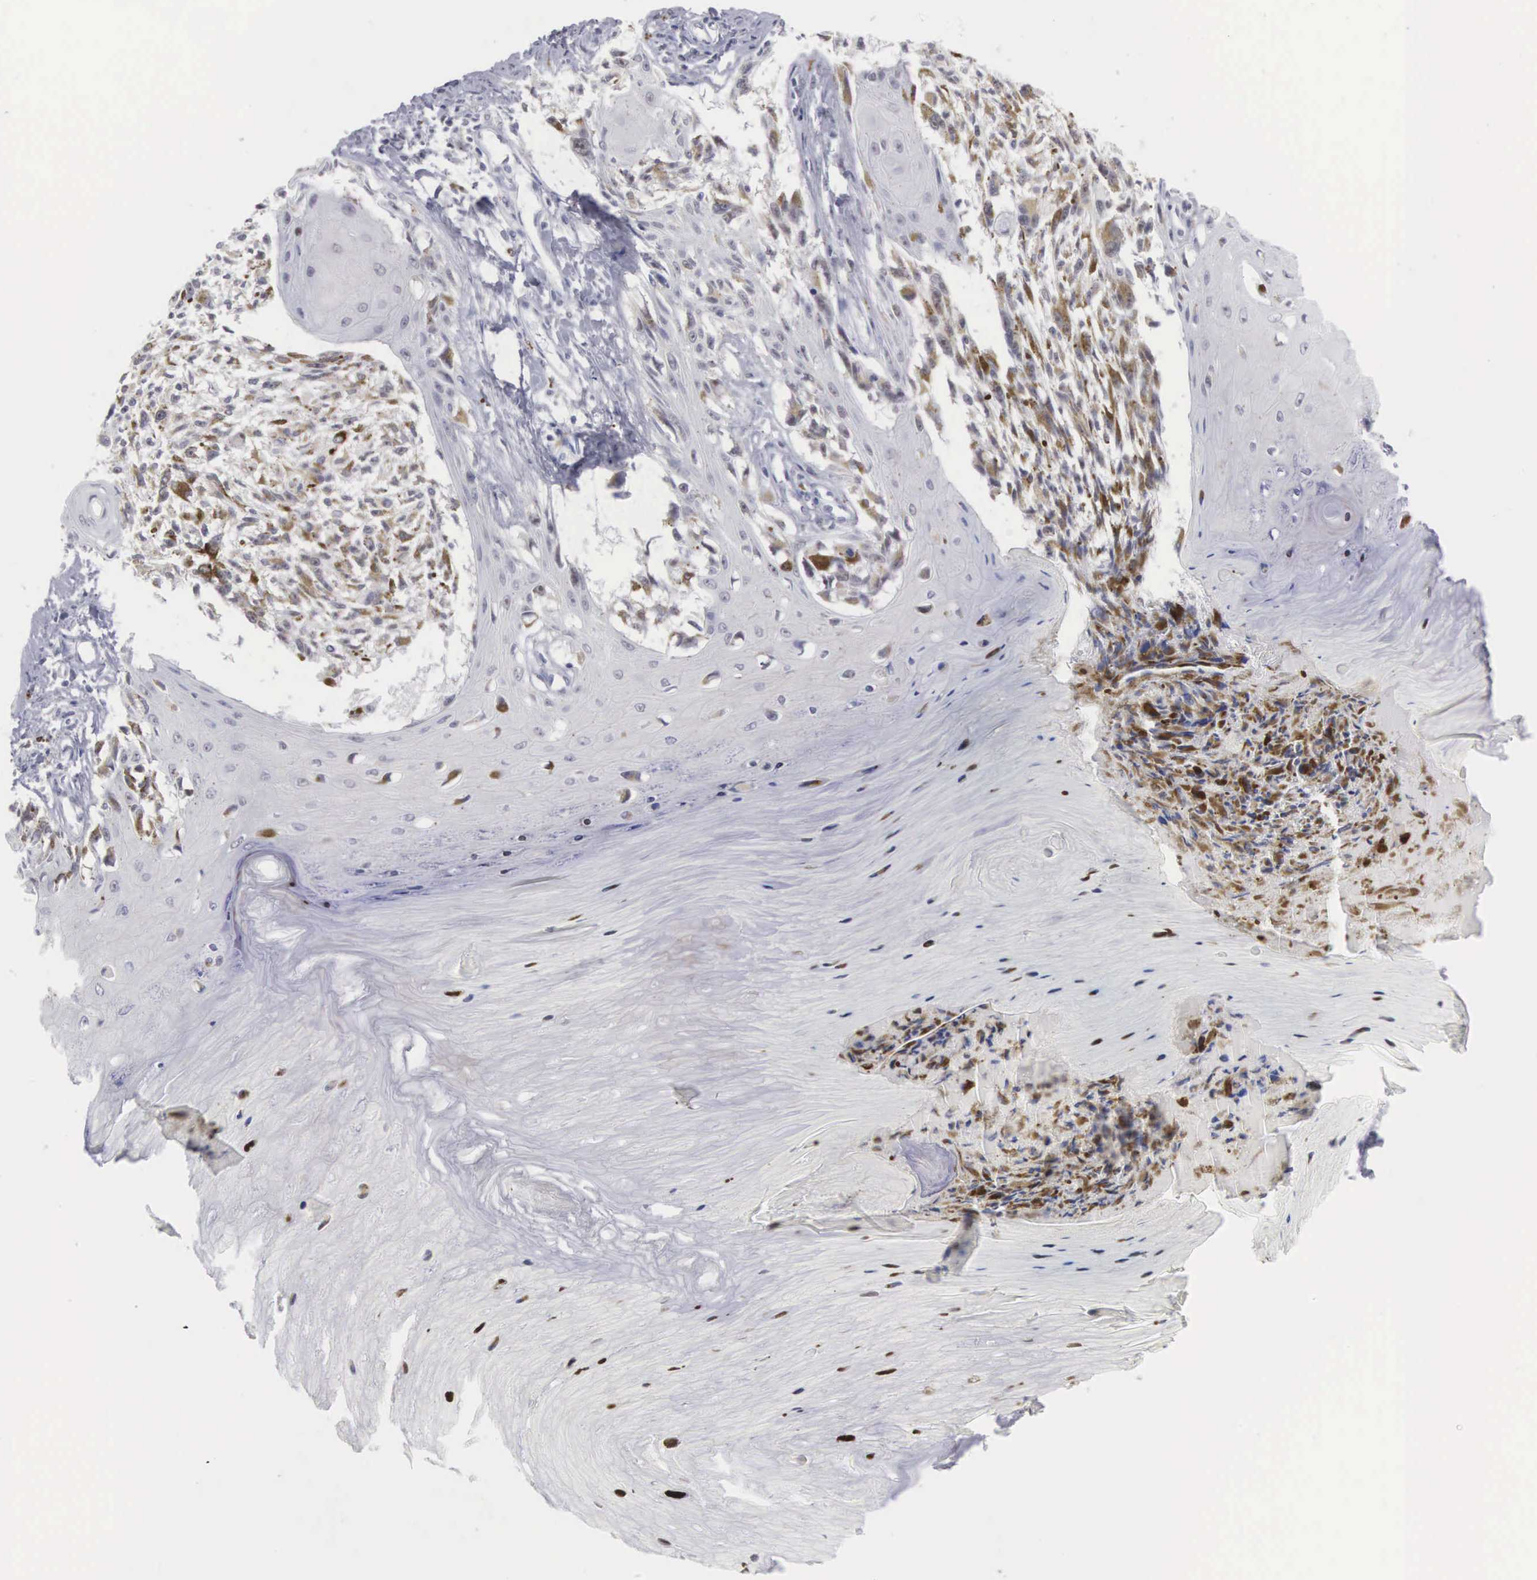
{"staining": {"intensity": "moderate", "quantity": "25%-75%", "location": "cytoplasmic/membranous"}, "tissue": "melanoma", "cell_type": "Tumor cells", "image_type": "cancer", "snomed": [{"axis": "morphology", "description": "Malignant melanoma, NOS"}, {"axis": "topography", "description": "Skin"}], "caption": "Immunohistochemical staining of malignant melanoma exhibits medium levels of moderate cytoplasmic/membranous protein staining in about 25%-75% of tumor cells. (DAB (3,3'-diaminobenzidine) IHC with brightfield microscopy, high magnification).", "gene": "MNAT1", "patient": {"sex": "female", "age": 82}}